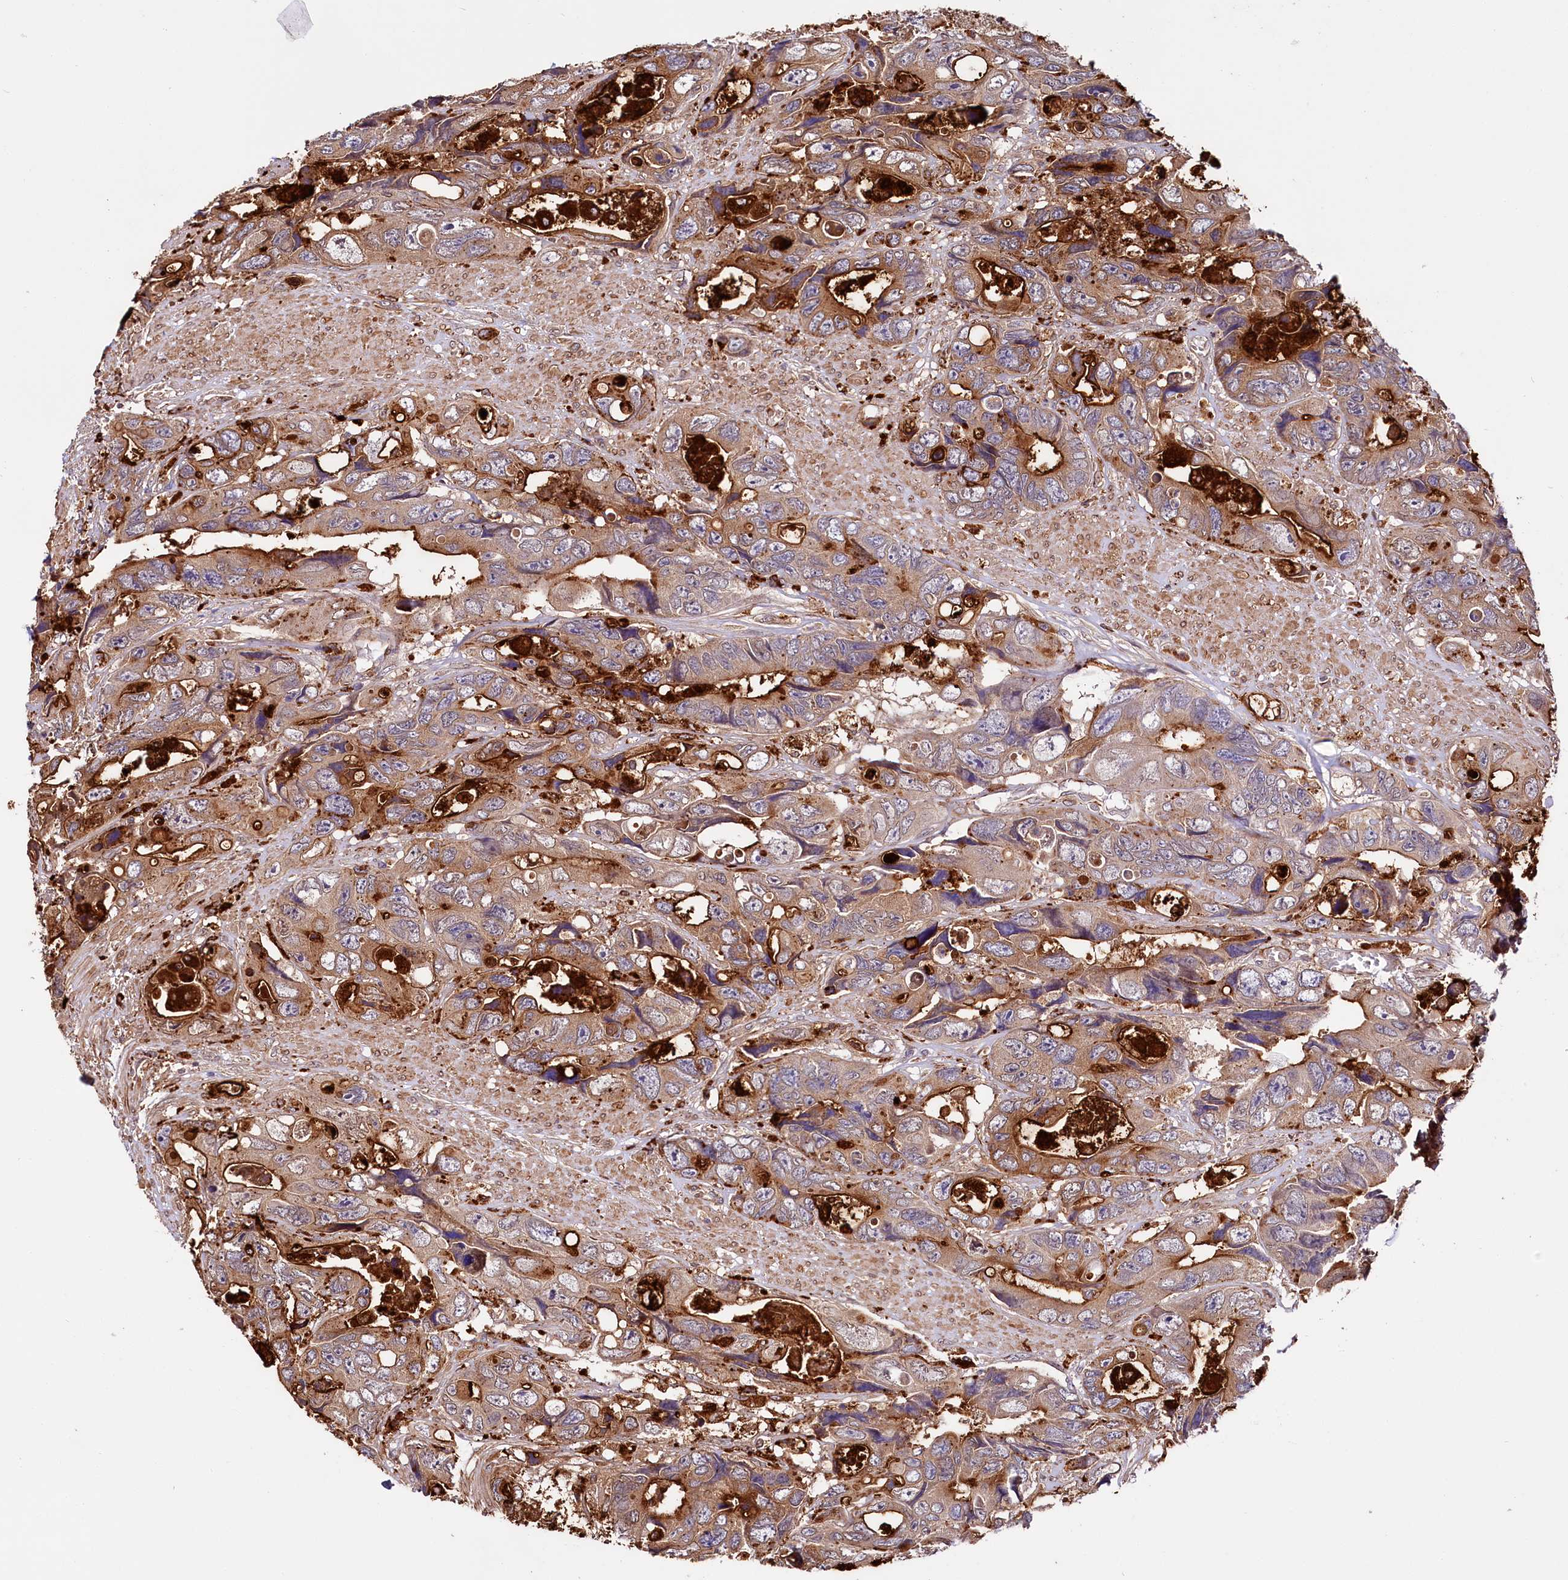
{"staining": {"intensity": "strong", "quantity": "25%-75%", "location": "cytoplasmic/membranous"}, "tissue": "colorectal cancer", "cell_type": "Tumor cells", "image_type": "cancer", "snomed": [{"axis": "morphology", "description": "Adenocarcinoma, NOS"}, {"axis": "topography", "description": "Rectum"}], "caption": "Protein expression analysis of human adenocarcinoma (colorectal) reveals strong cytoplasmic/membranous positivity in approximately 25%-75% of tumor cells.", "gene": "TTC12", "patient": {"sex": "male", "age": 57}}